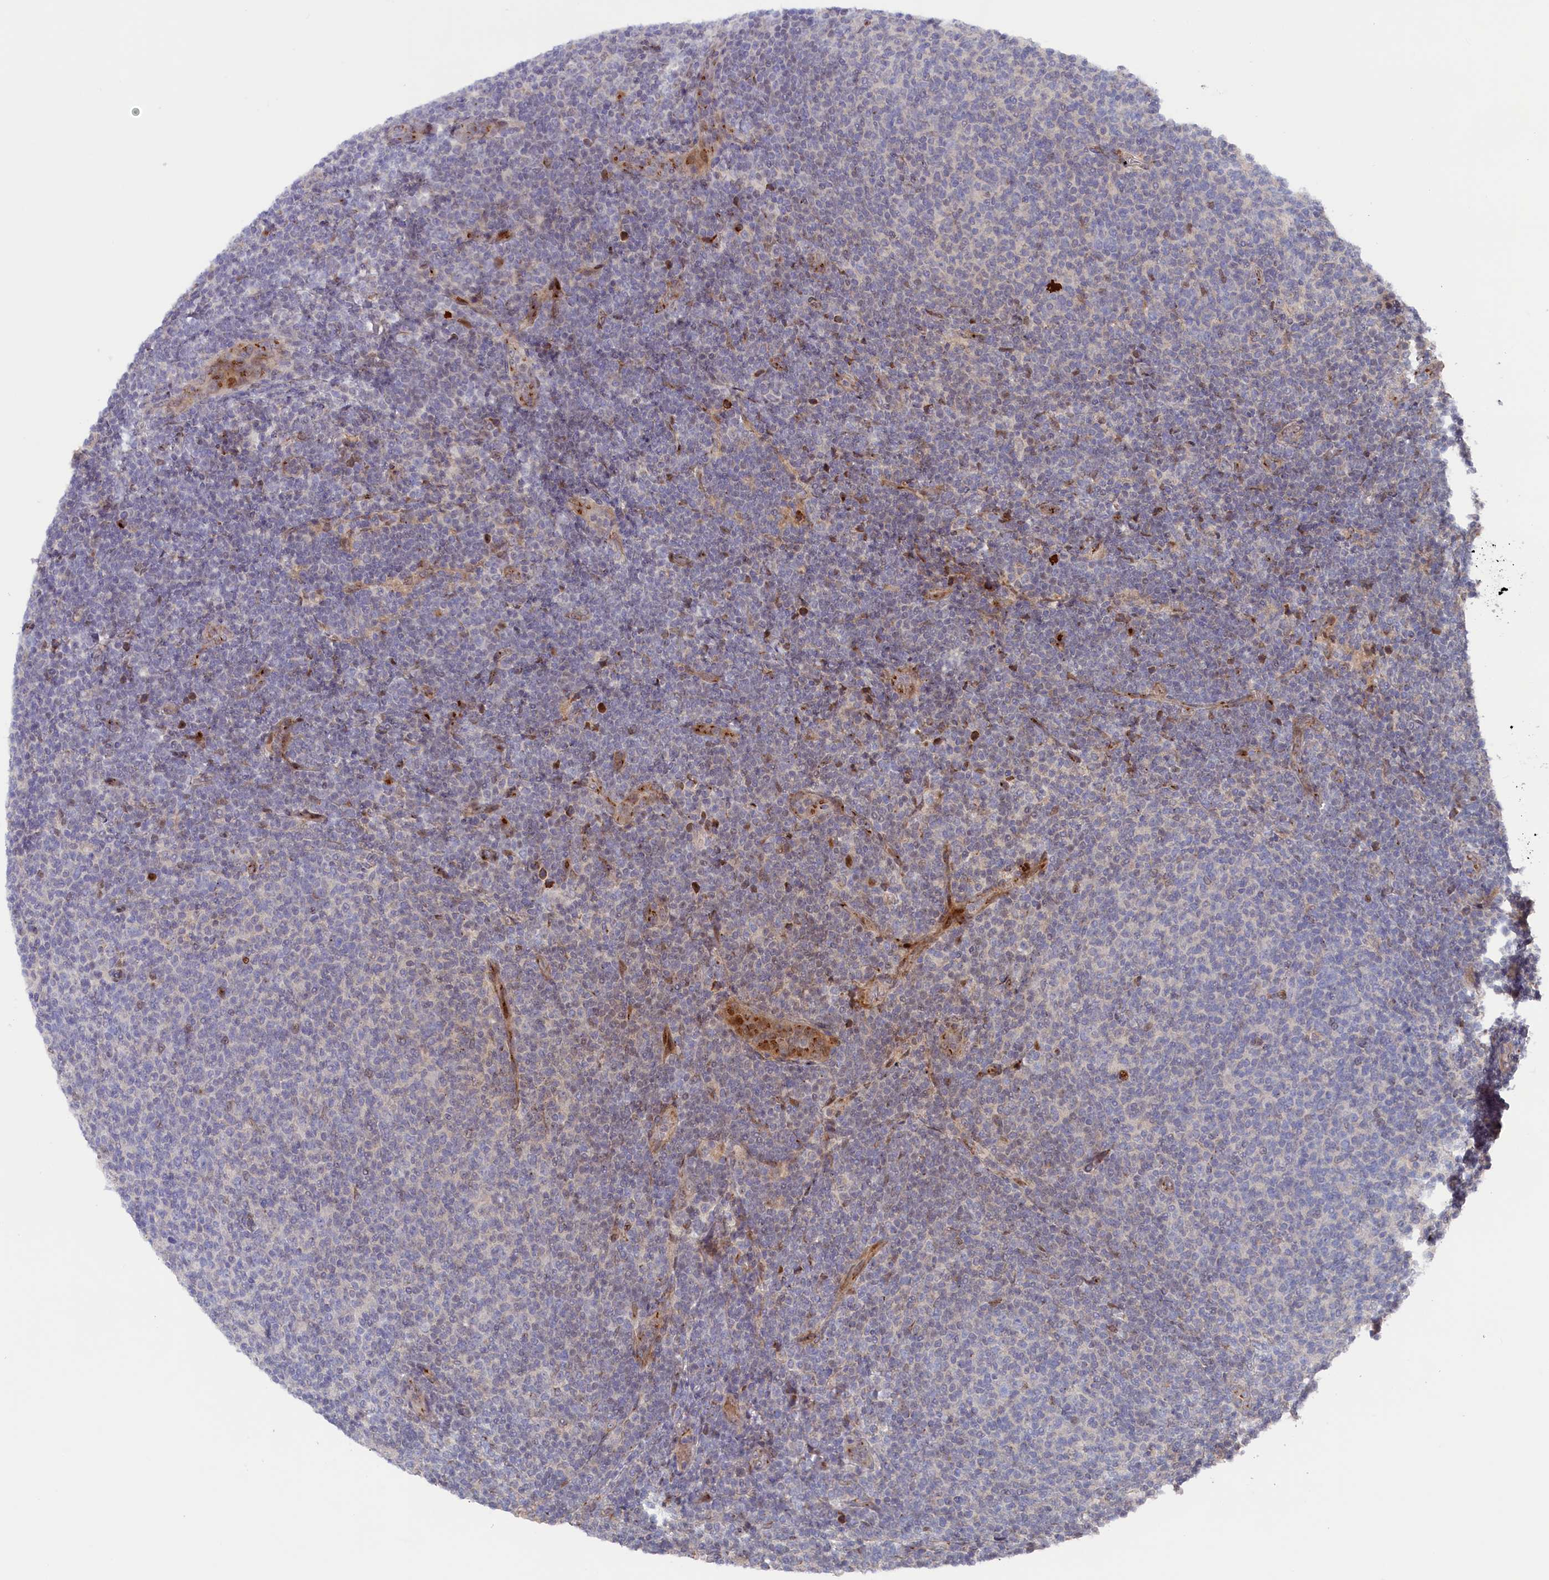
{"staining": {"intensity": "negative", "quantity": "none", "location": "none"}, "tissue": "lymphoma", "cell_type": "Tumor cells", "image_type": "cancer", "snomed": [{"axis": "morphology", "description": "Malignant lymphoma, non-Hodgkin's type, Low grade"}, {"axis": "topography", "description": "Lymph node"}], "caption": "Image shows no protein positivity in tumor cells of malignant lymphoma, non-Hodgkin's type (low-grade) tissue.", "gene": "CHST12", "patient": {"sex": "male", "age": 66}}